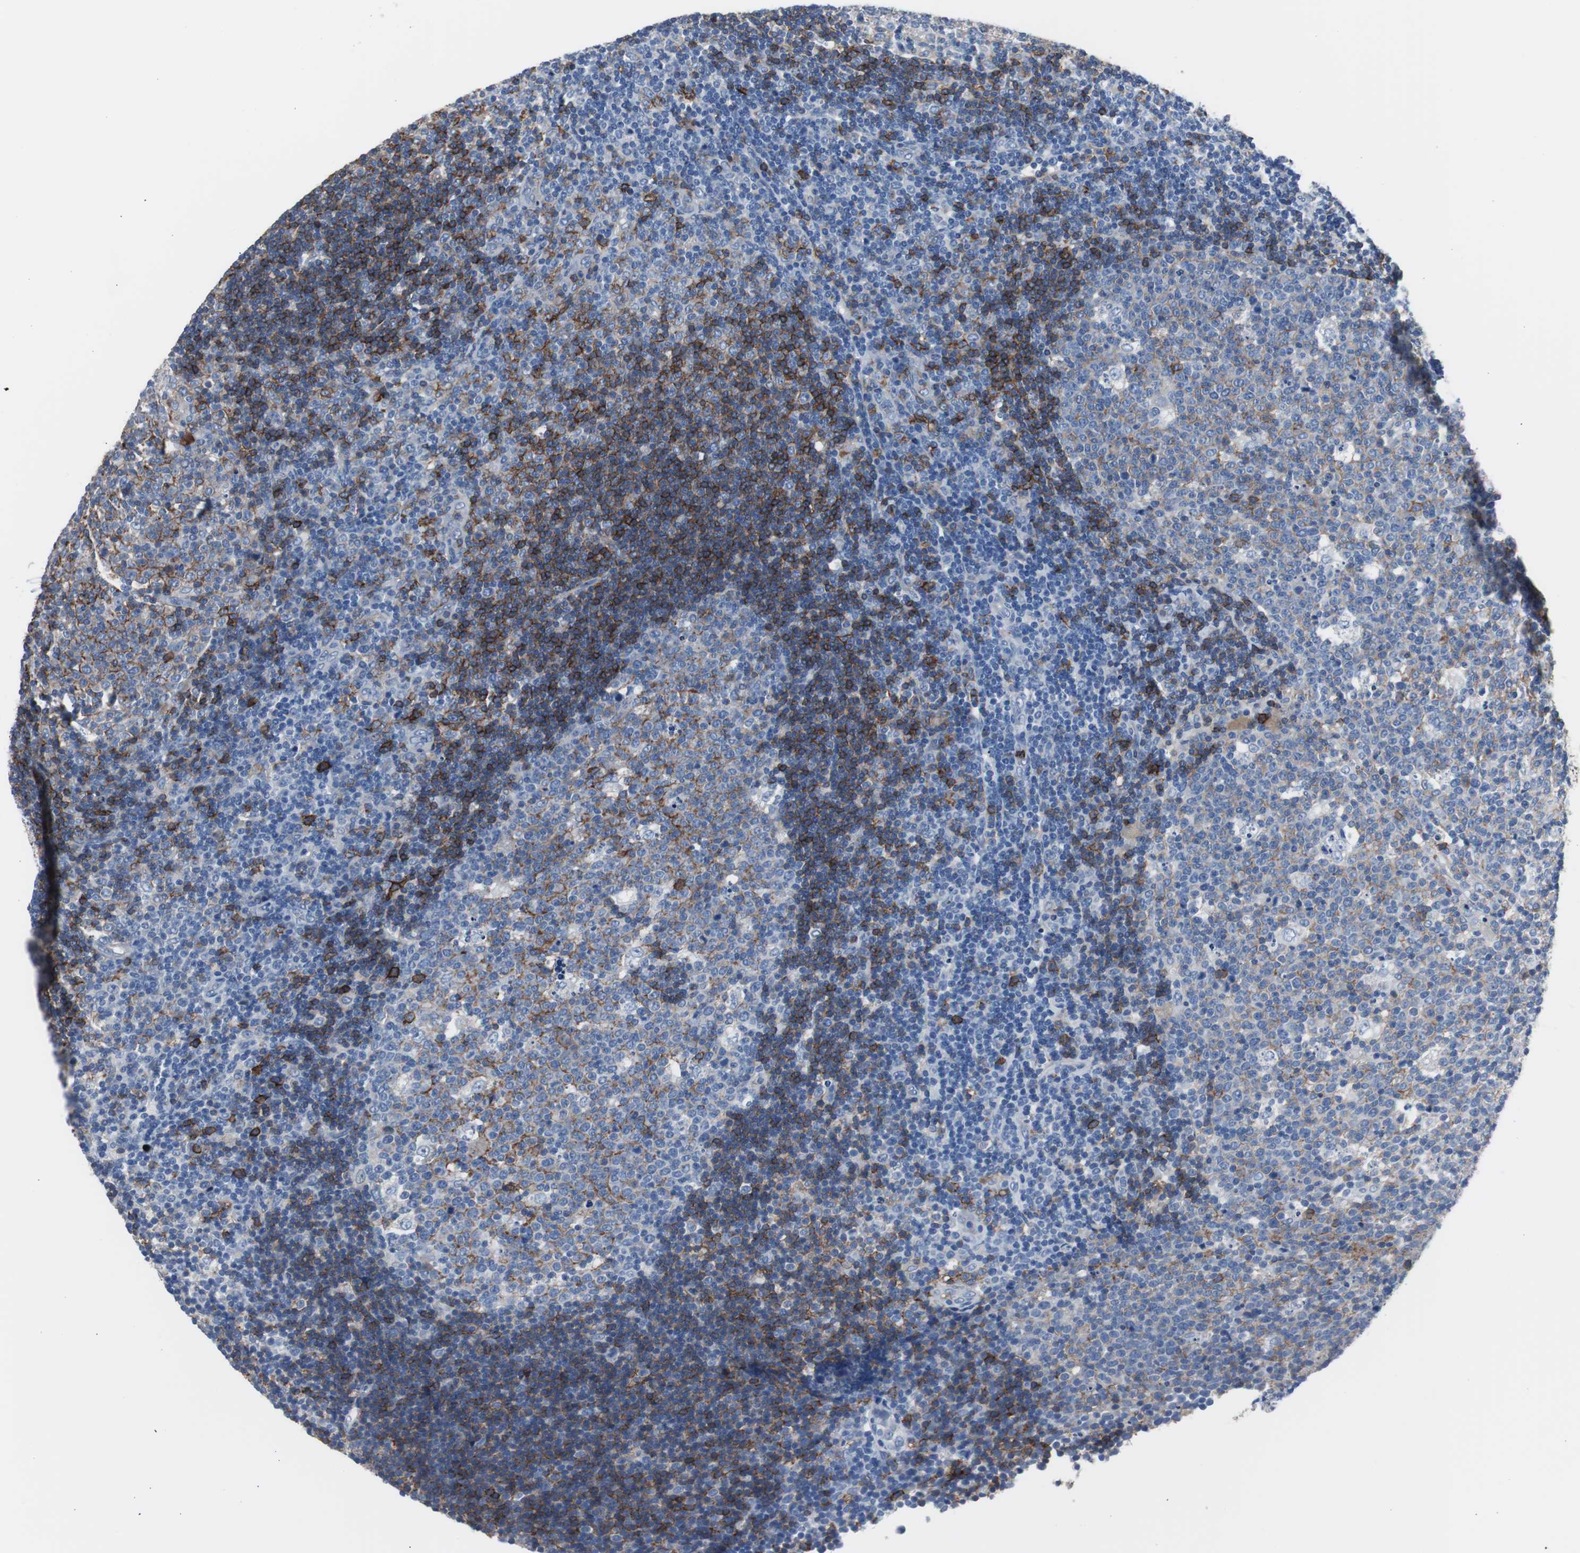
{"staining": {"intensity": "weak", "quantity": "25%-75%", "location": "cytoplasmic/membranous"}, "tissue": "lymph node", "cell_type": "Germinal center cells", "image_type": "normal", "snomed": [{"axis": "morphology", "description": "Normal tissue, NOS"}, {"axis": "topography", "description": "Lymph node"}, {"axis": "topography", "description": "Salivary gland"}], "caption": "Immunohistochemistry (IHC) photomicrograph of unremarkable human lymph node stained for a protein (brown), which exhibits low levels of weak cytoplasmic/membranous staining in about 25%-75% of germinal center cells.", "gene": "FCGR2B", "patient": {"sex": "male", "age": 8}}